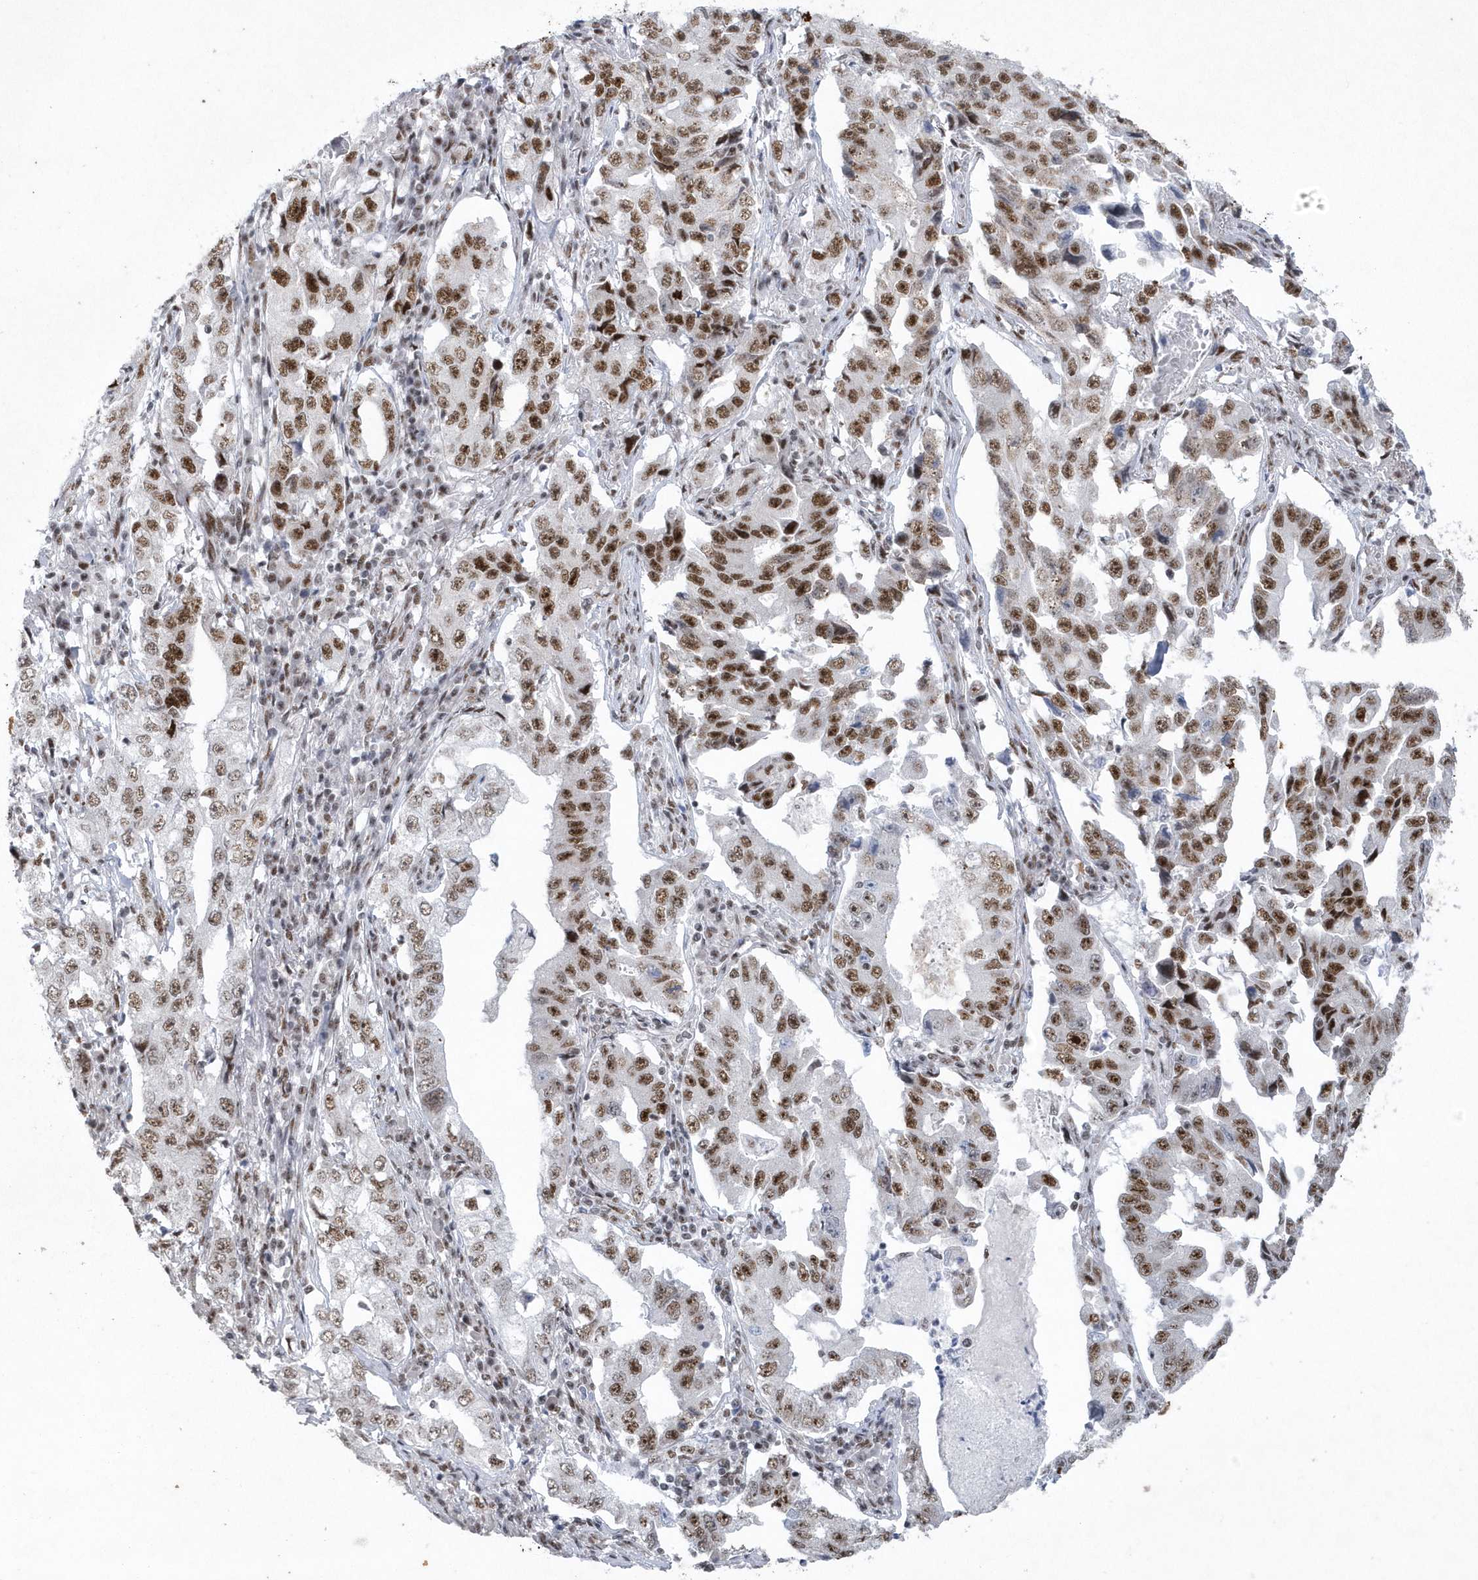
{"staining": {"intensity": "moderate", "quantity": ">75%", "location": "nuclear"}, "tissue": "lung cancer", "cell_type": "Tumor cells", "image_type": "cancer", "snomed": [{"axis": "morphology", "description": "Adenocarcinoma, NOS"}, {"axis": "topography", "description": "Lung"}], "caption": "Tumor cells show medium levels of moderate nuclear expression in approximately >75% of cells in adenocarcinoma (lung). (IHC, brightfield microscopy, high magnification).", "gene": "DCLRE1A", "patient": {"sex": "female", "age": 51}}